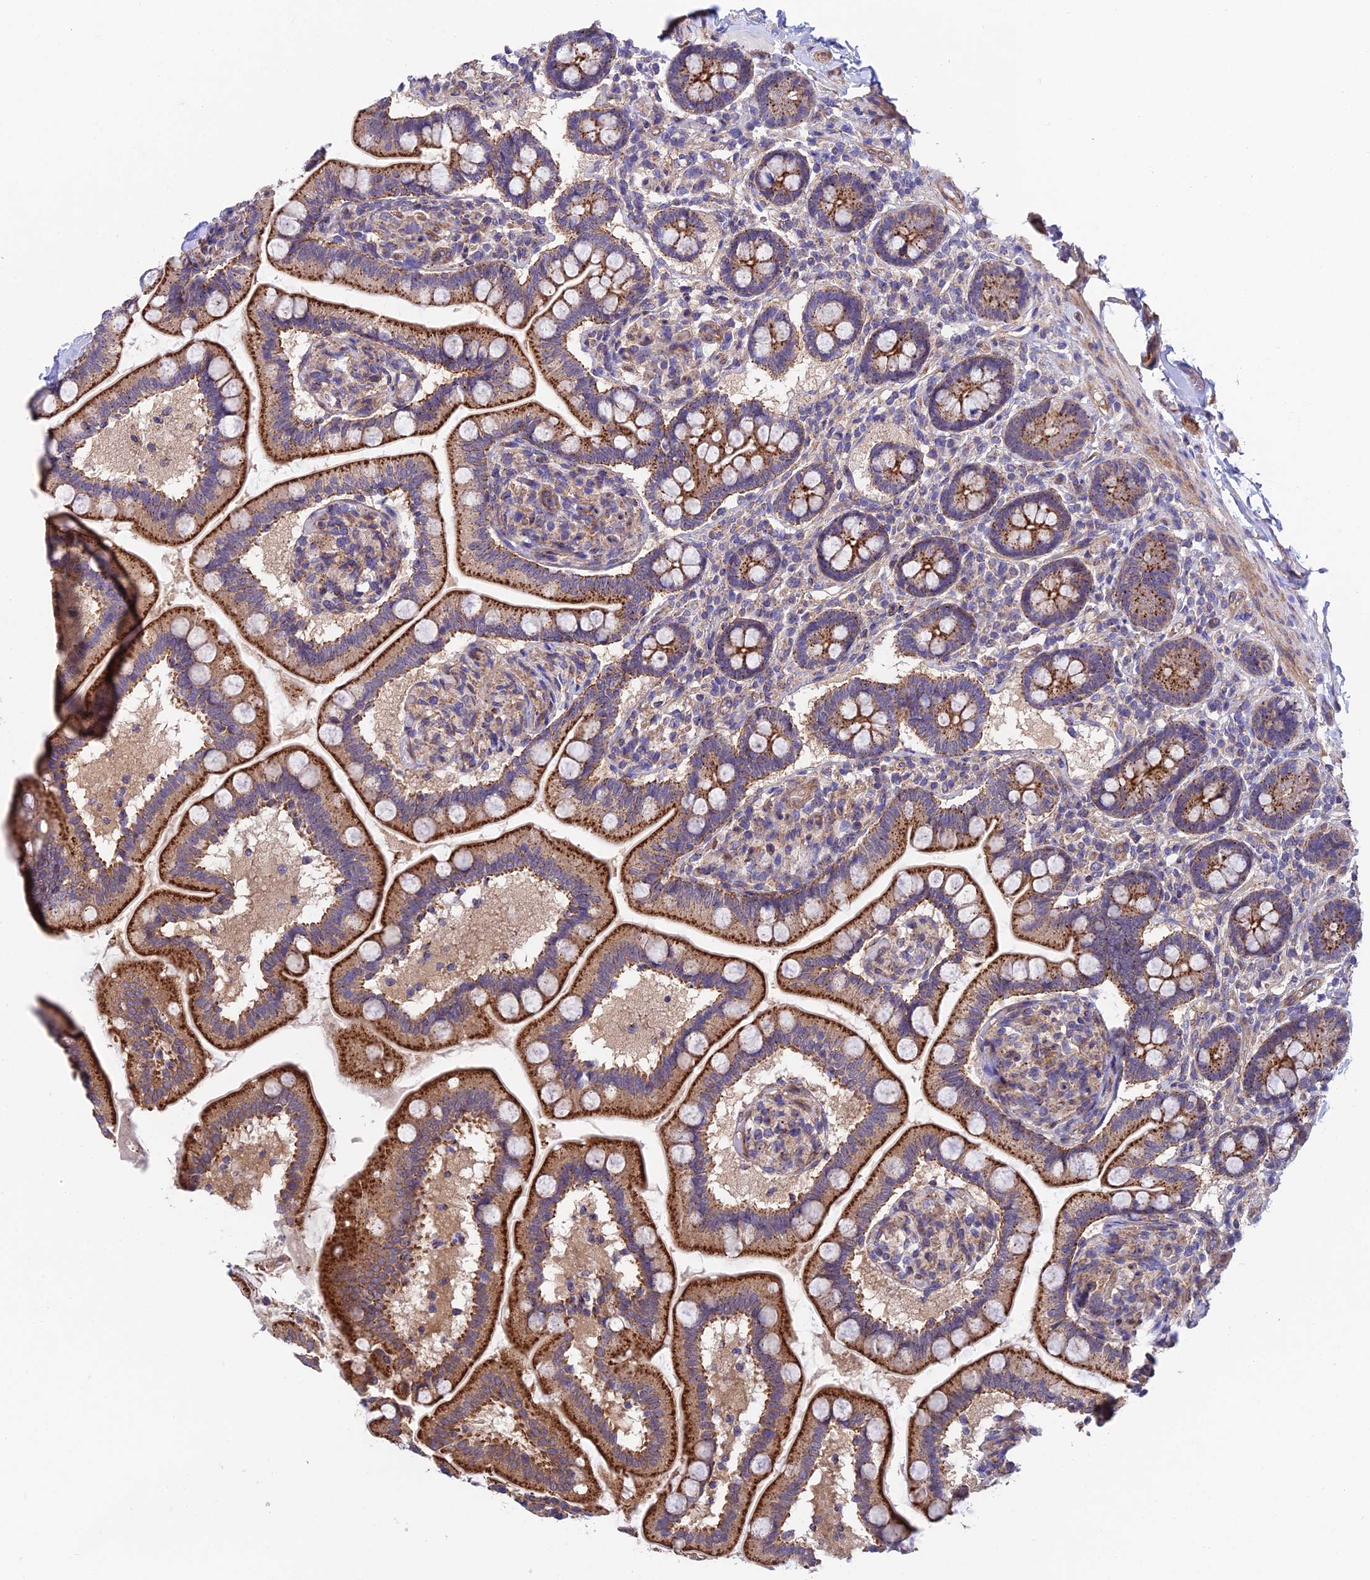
{"staining": {"intensity": "strong", "quantity": ">75%", "location": "cytoplasmic/membranous"}, "tissue": "small intestine", "cell_type": "Glandular cells", "image_type": "normal", "snomed": [{"axis": "morphology", "description": "Normal tissue, NOS"}, {"axis": "topography", "description": "Small intestine"}], "caption": "Brown immunohistochemical staining in unremarkable small intestine displays strong cytoplasmic/membranous positivity in about >75% of glandular cells.", "gene": "QRFP", "patient": {"sex": "female", "age": 64}}